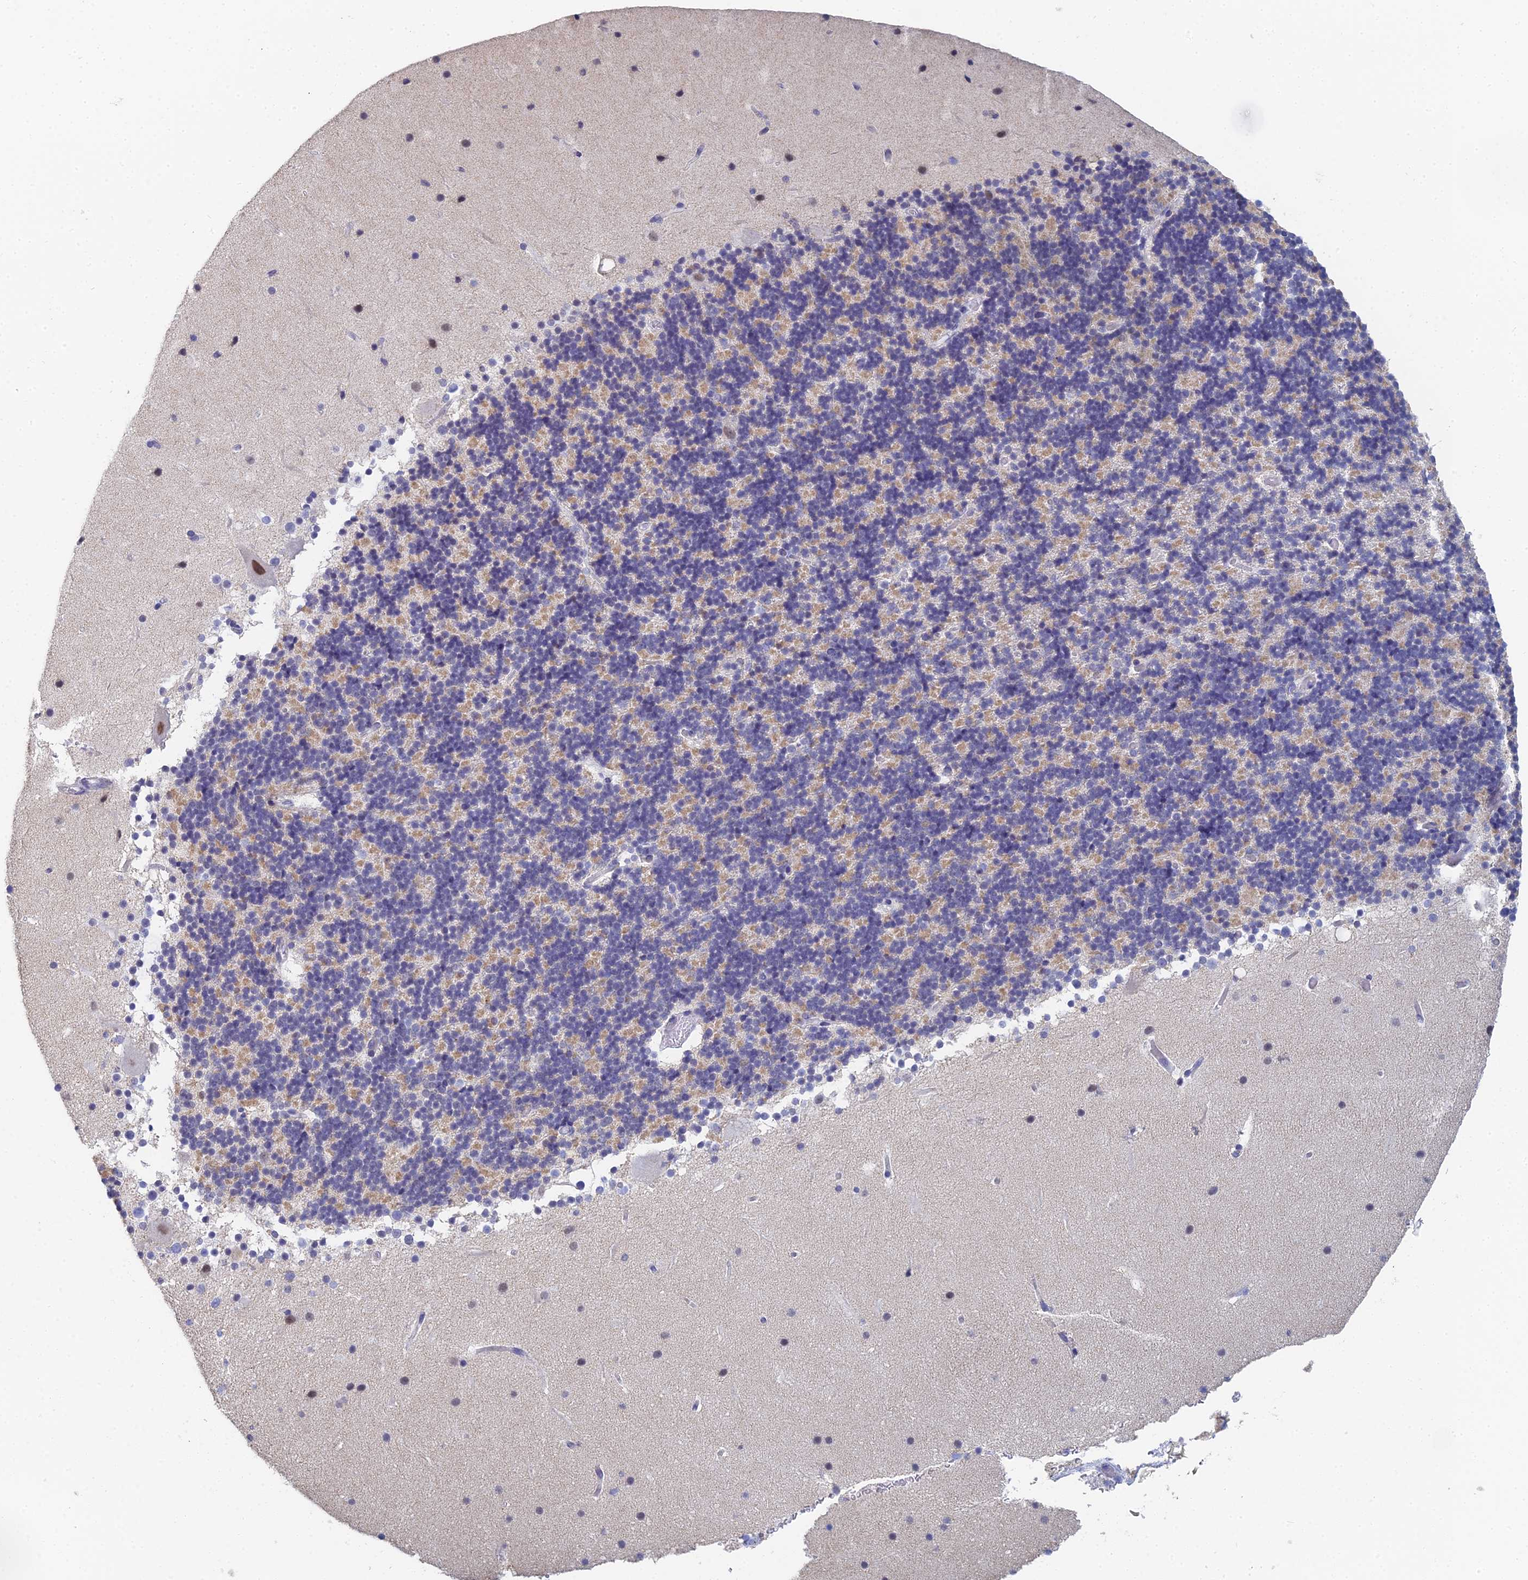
{"staining": {"intensity": "weak", "quantity": "25%-75%", "location": "cytoplasmic/membranous"}, "tissue": "cerebellum", "cell_type": "Cells in granular layer", "image_type": "normal", "snomed": [{"axis": "morphology", "description": "Normal tissue, NOS"}, {"axis": "topography", "description": "Cerebellum"}], "caption": "Weak cytoplasmic/membranous positivity for a protein is identified in about 25%-75% of cells in granular layer of normal cerebellum using immunohistochemistry (IHC).", "gene": "MCM2", "patient": {"sex": "male", "age": 57}}